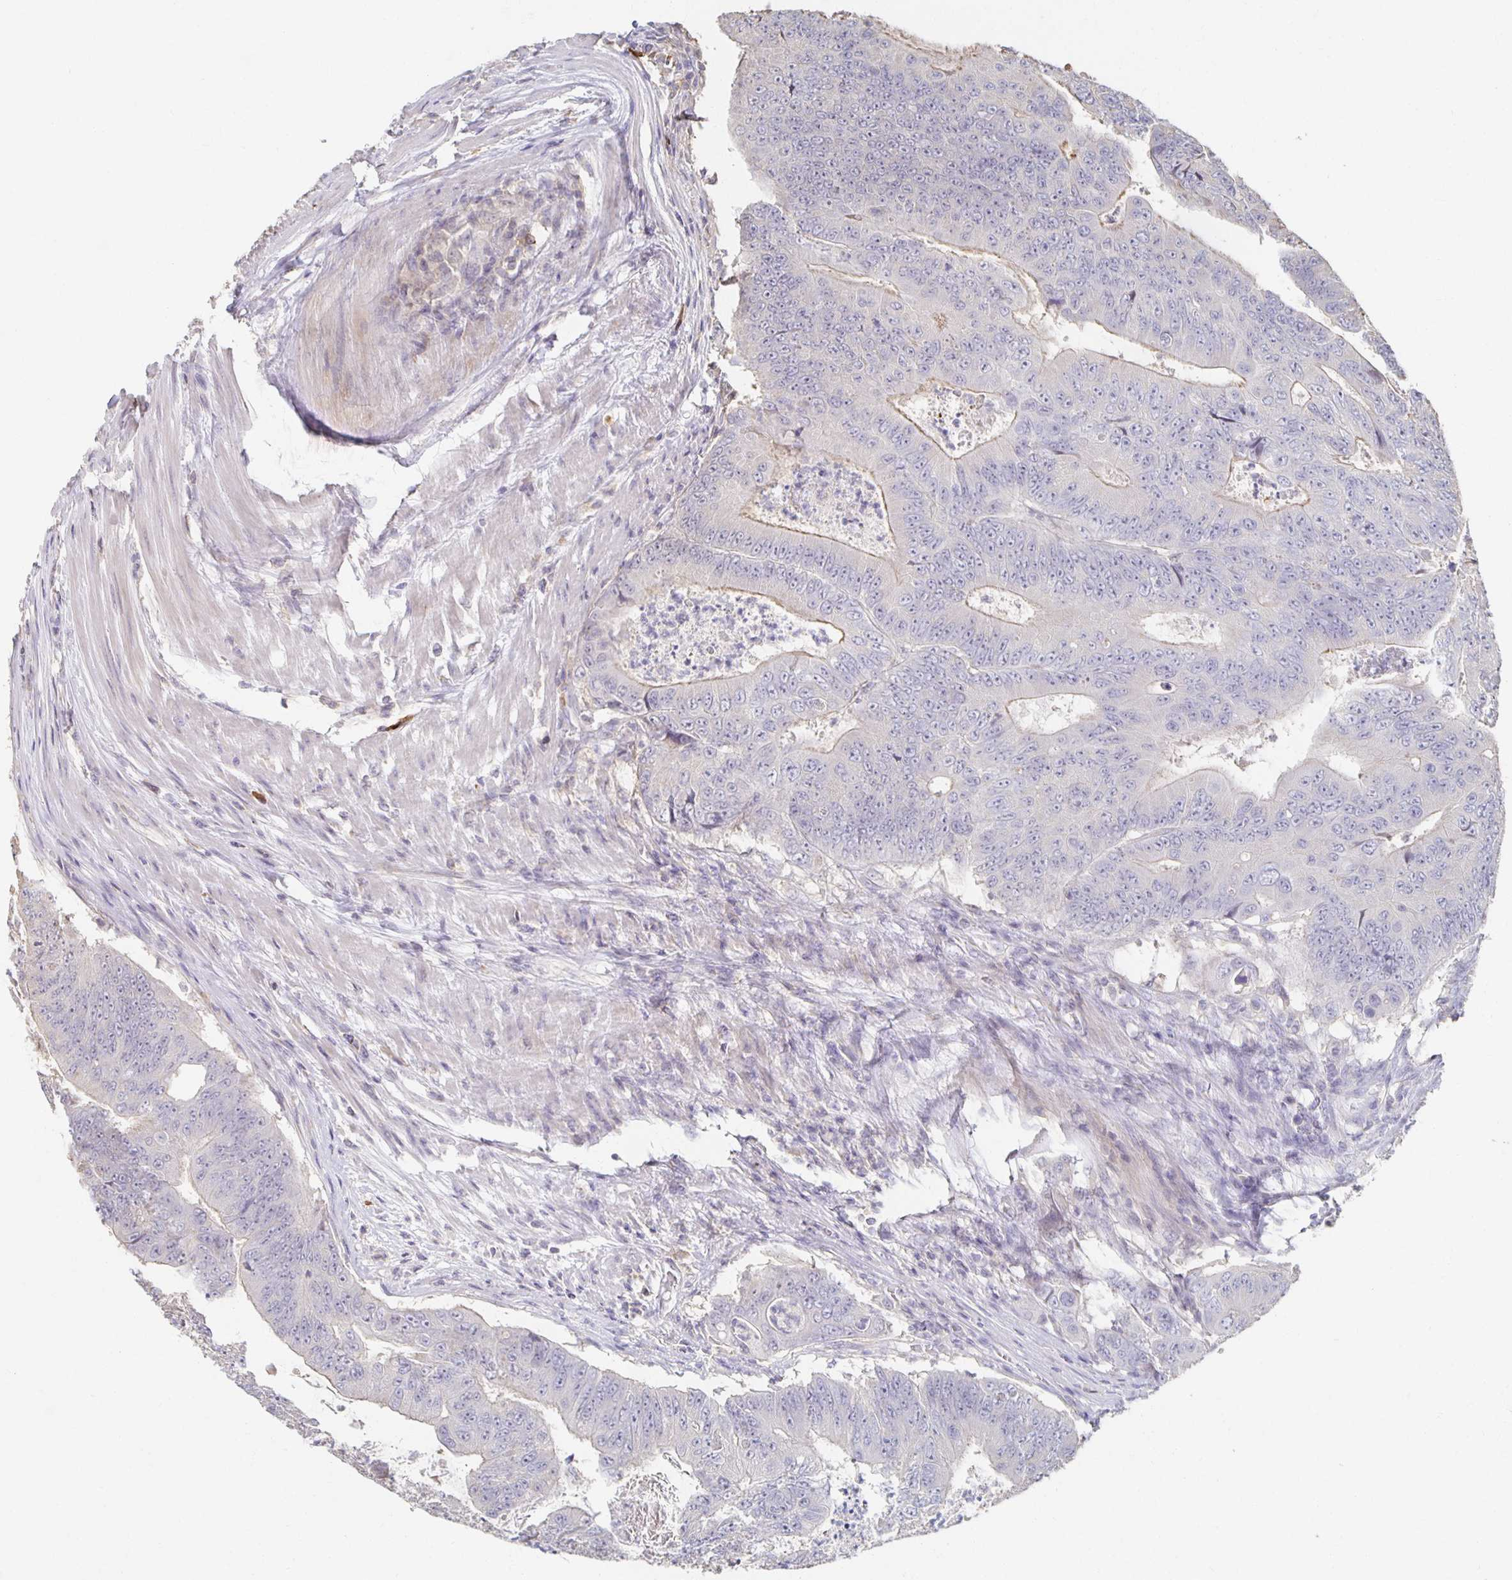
{"staining": {"intensity": "weak", "quantity": "25%-75%", "location": "cytoplasmic/membranous"}, "tissue": "colorectal cancer", "cell_type": "Tumor cells", "image_type": "cancer", "snomed": [{"axis": "morphology", "description": "Adenocarcinoma, NOS"}, {"axis": "topography", "description": "Colon"}], "caption": "Protein expression analysis of colorectal cancer (adenocarcinoma) exhibits weak cytoplasmic/membranous positivity in about 25%-75% of tumor cells. (Brightfield microscopy of DAB IHC at high magnification).", "gene": "ZNF692", "patient": {"sex": "female", "age": 48}}